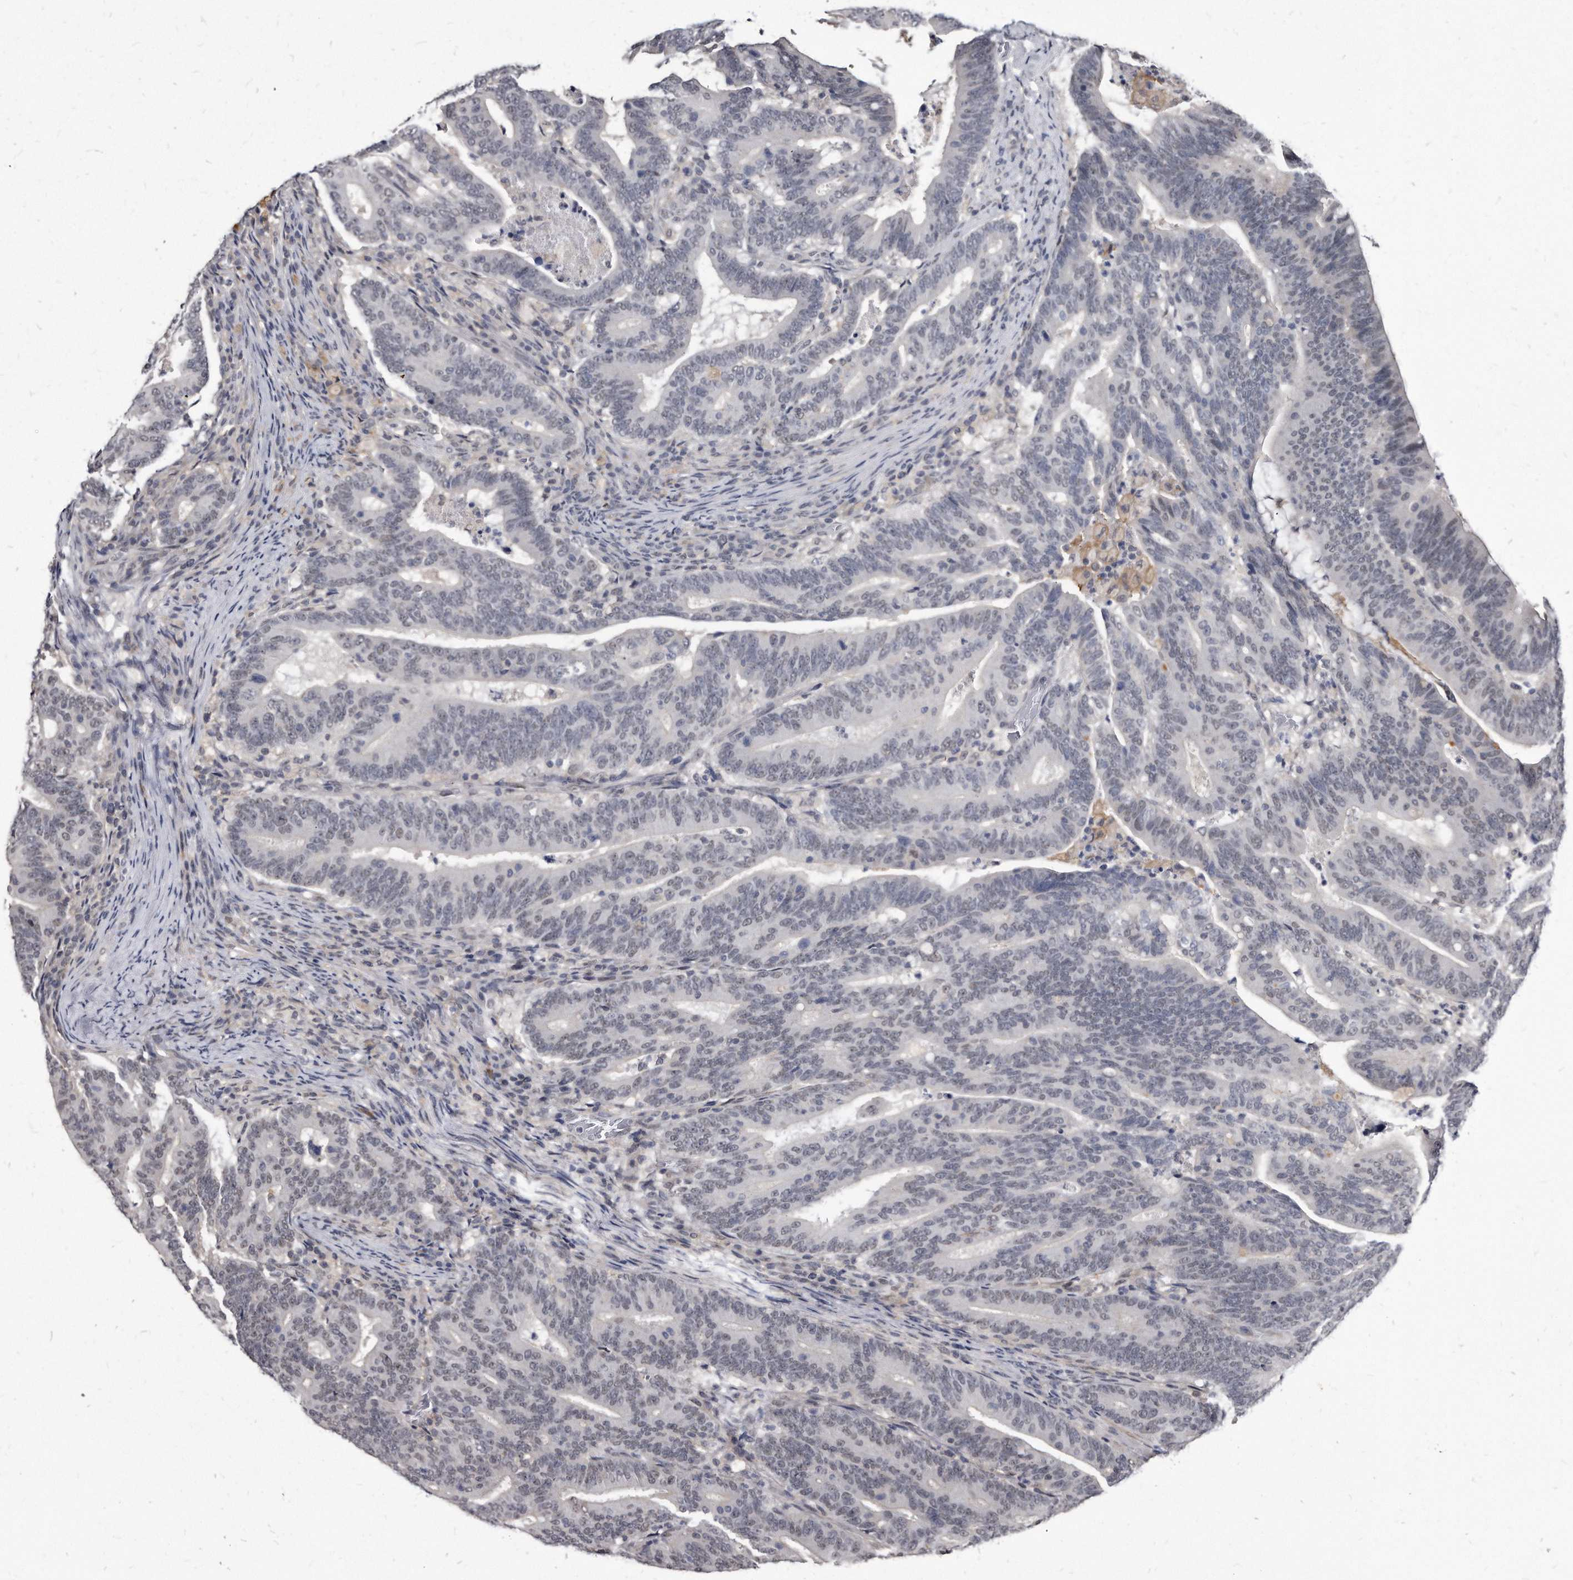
{"staining": {"intensity": "negative", "quantity": "none", "location": "none"}, "tissue": "colorectal cancer", "cell_type": "Tumor cells", "image_type": "cancer", "snomed": [{"axis": "morphology", "description": "Adenocarcinoma, NOS"}, {"axis": "topography", "description": "Colon"}], "caption": "The micrograph displays no staining of tumor cells in colorectal cancer.", "gene": "KLHDC3", "patient": {"sex": "female", "age": 66}}